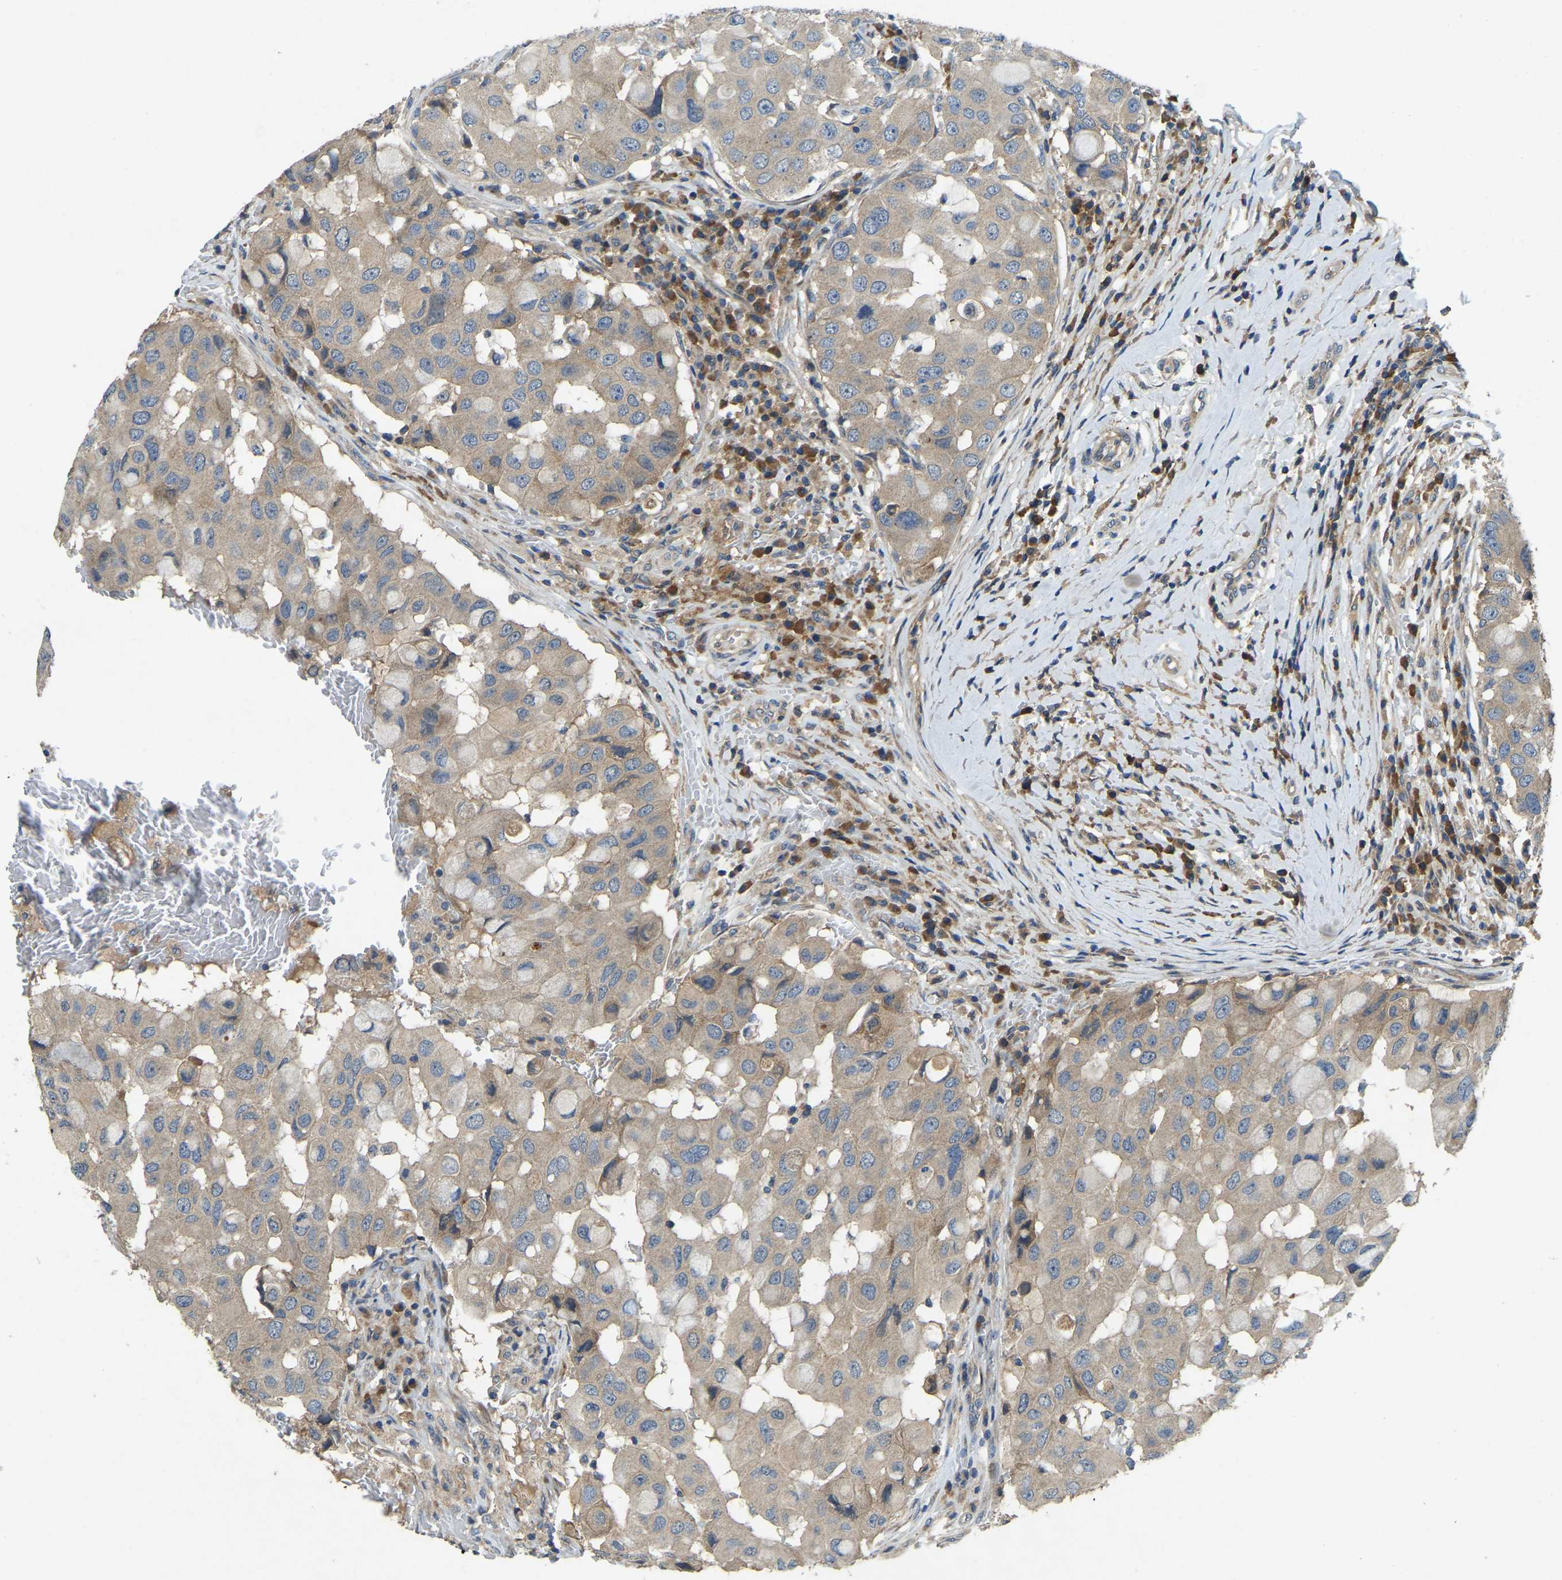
{"staining": {"intensity": "weak", "quantity": "25%-75%", "location": "cytoplasmic/membranous"}, "tissue": "breast cancer", "cell_type": "Tumor cells", "image_type": "cancer", "snomed": [{"axis": "morphology", "description": "Duct carcinoma"}, {"axis": "topography", "description": "Breast"}], "caption": "A high-resolution photomicrograph shows IHC staining of breast intraductal carcinoma, which demonstrates weak cytoplasmic/membranous positivity in approximately 25%-75% of tumor cells.", "gene": "ATP8B1", "patient": {"sex": "female", "age": 27}}